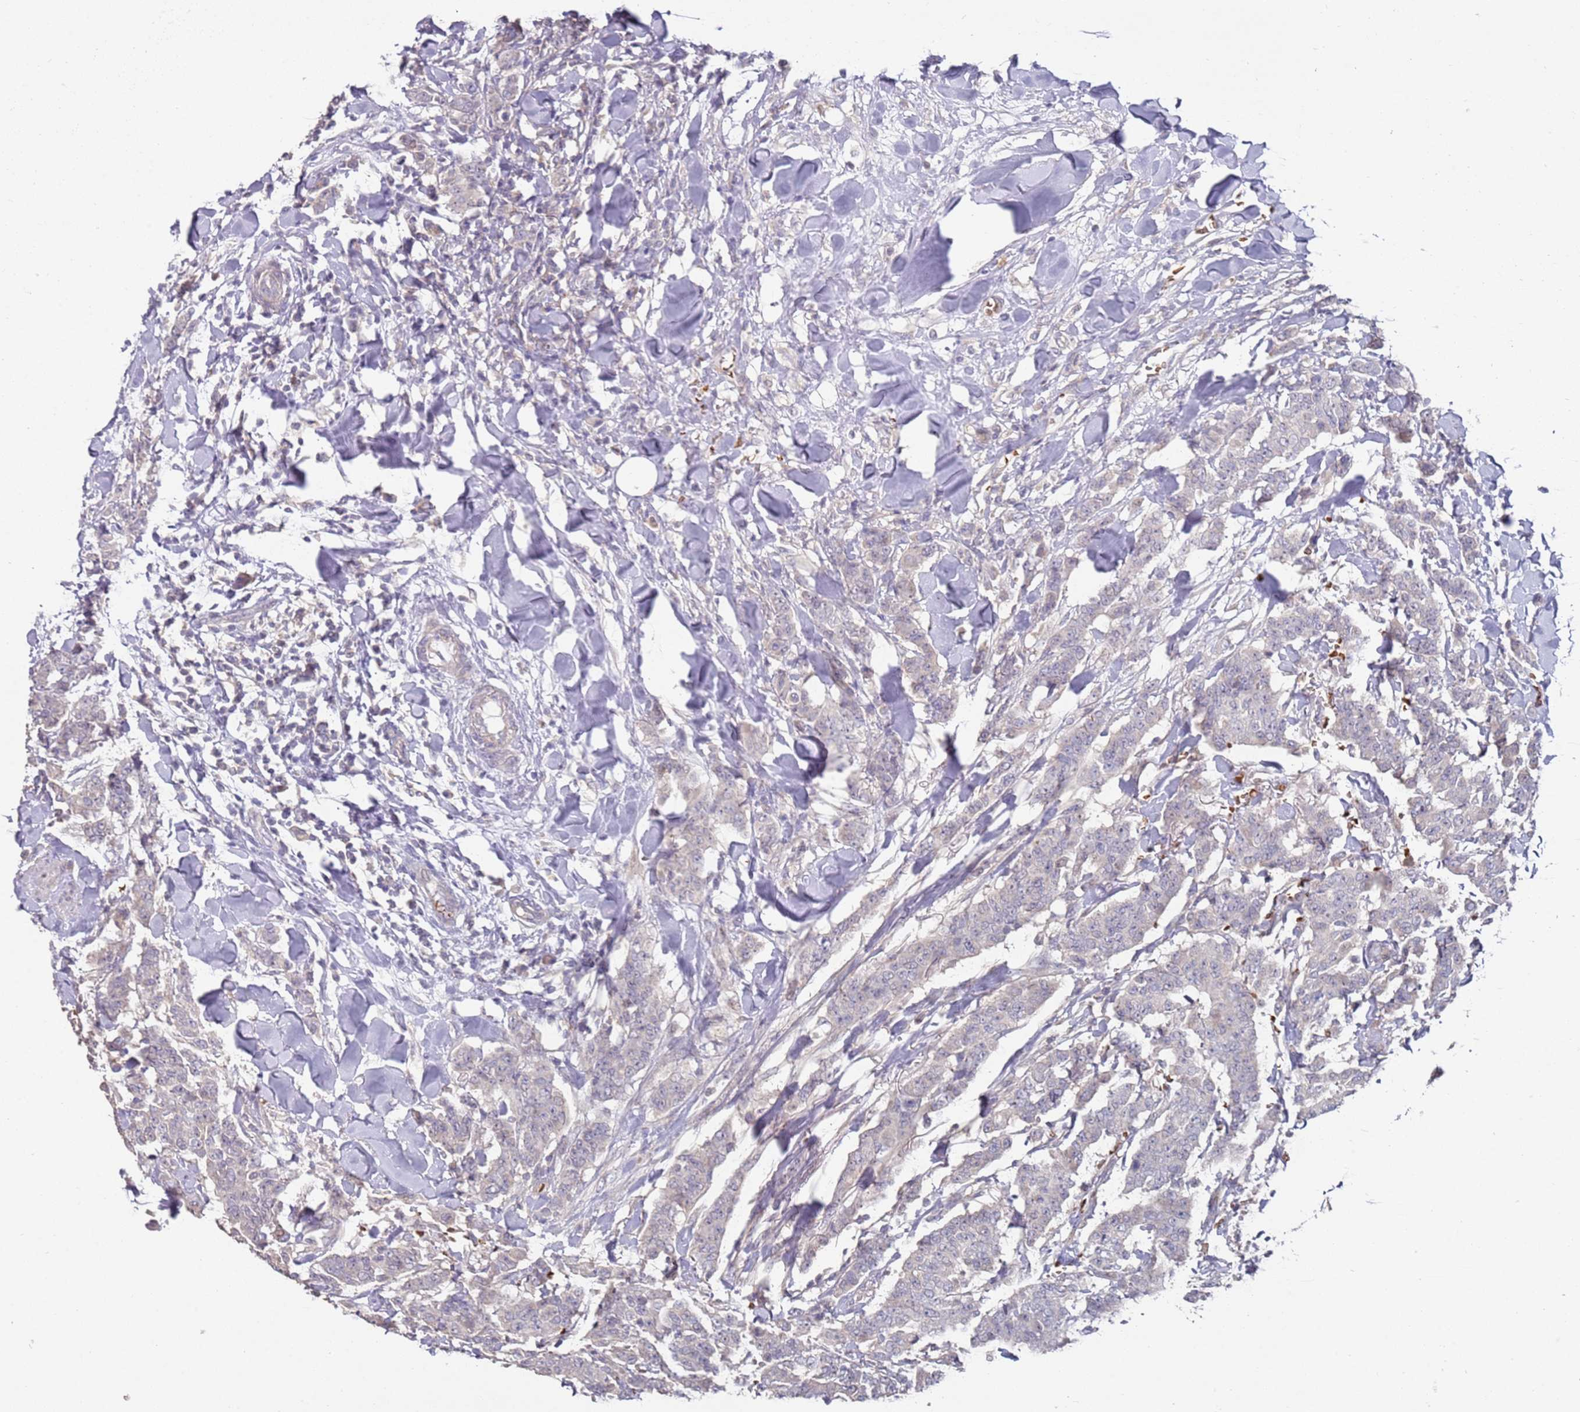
{"staining": {"intensity": "negative", "quantity": "none", "location": "none"}, "tissue": "breast cancer", "cell_type": "Tumor cells", "image_type": "cancer", "snomed": [{"axis": "morphology", "description": "Duct carcinoma"}, {"axis": "topography", "description": "Breast"}], "caption": "This is a micrograph of immunohistochemistry staining of invasive ductal carcinoma (breast), which shows no expression in tumor cells.", "gene": "LACC1", "patient": {"sex": "female", "age": 40}}